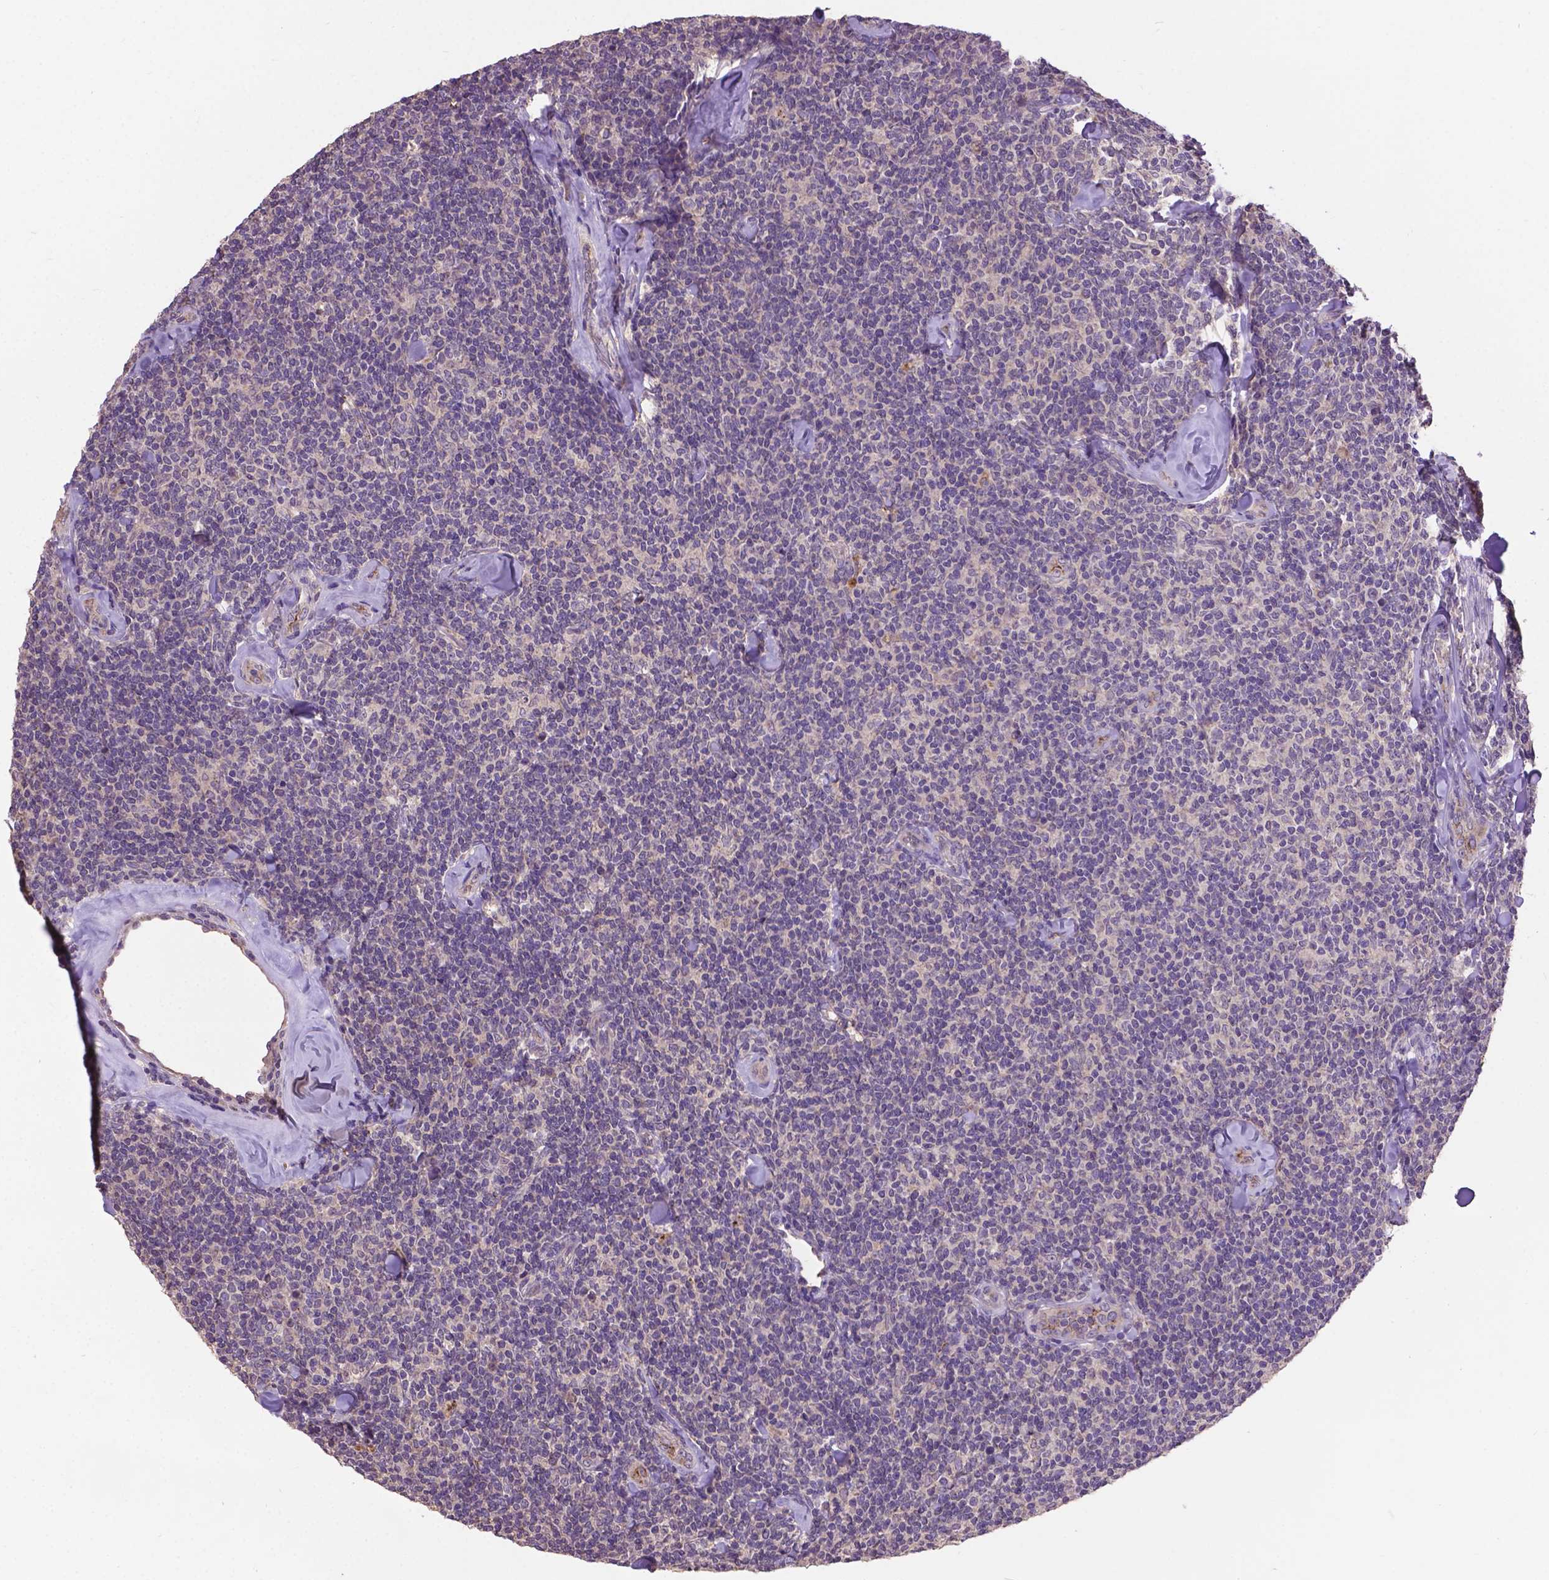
{"staining": {"intensity": "negative", "quantity": "none", "location": "none"}, "tissue": "lymphoma", "cell_type": "Tumor cells", "image_type": "cancer", "snomed": [{"axis": "morphology", "description": "Malignant lymphoma, non-Hodgkin's type, Low grade"}, {"axis": "topography", "description": "Lymph node"}], "caption": "Immunohistochemistry (IHC) histopathology image of neoplastic tissue: human lymphoma stained with DAB reveals no significant protein staining in tumor cells. The staining is performed using DAB brown chromogen with nuclei counter-stained in using hematoxylin.", "gene": "ZNF337", "patient": {"sex": "female", "age": 56}}